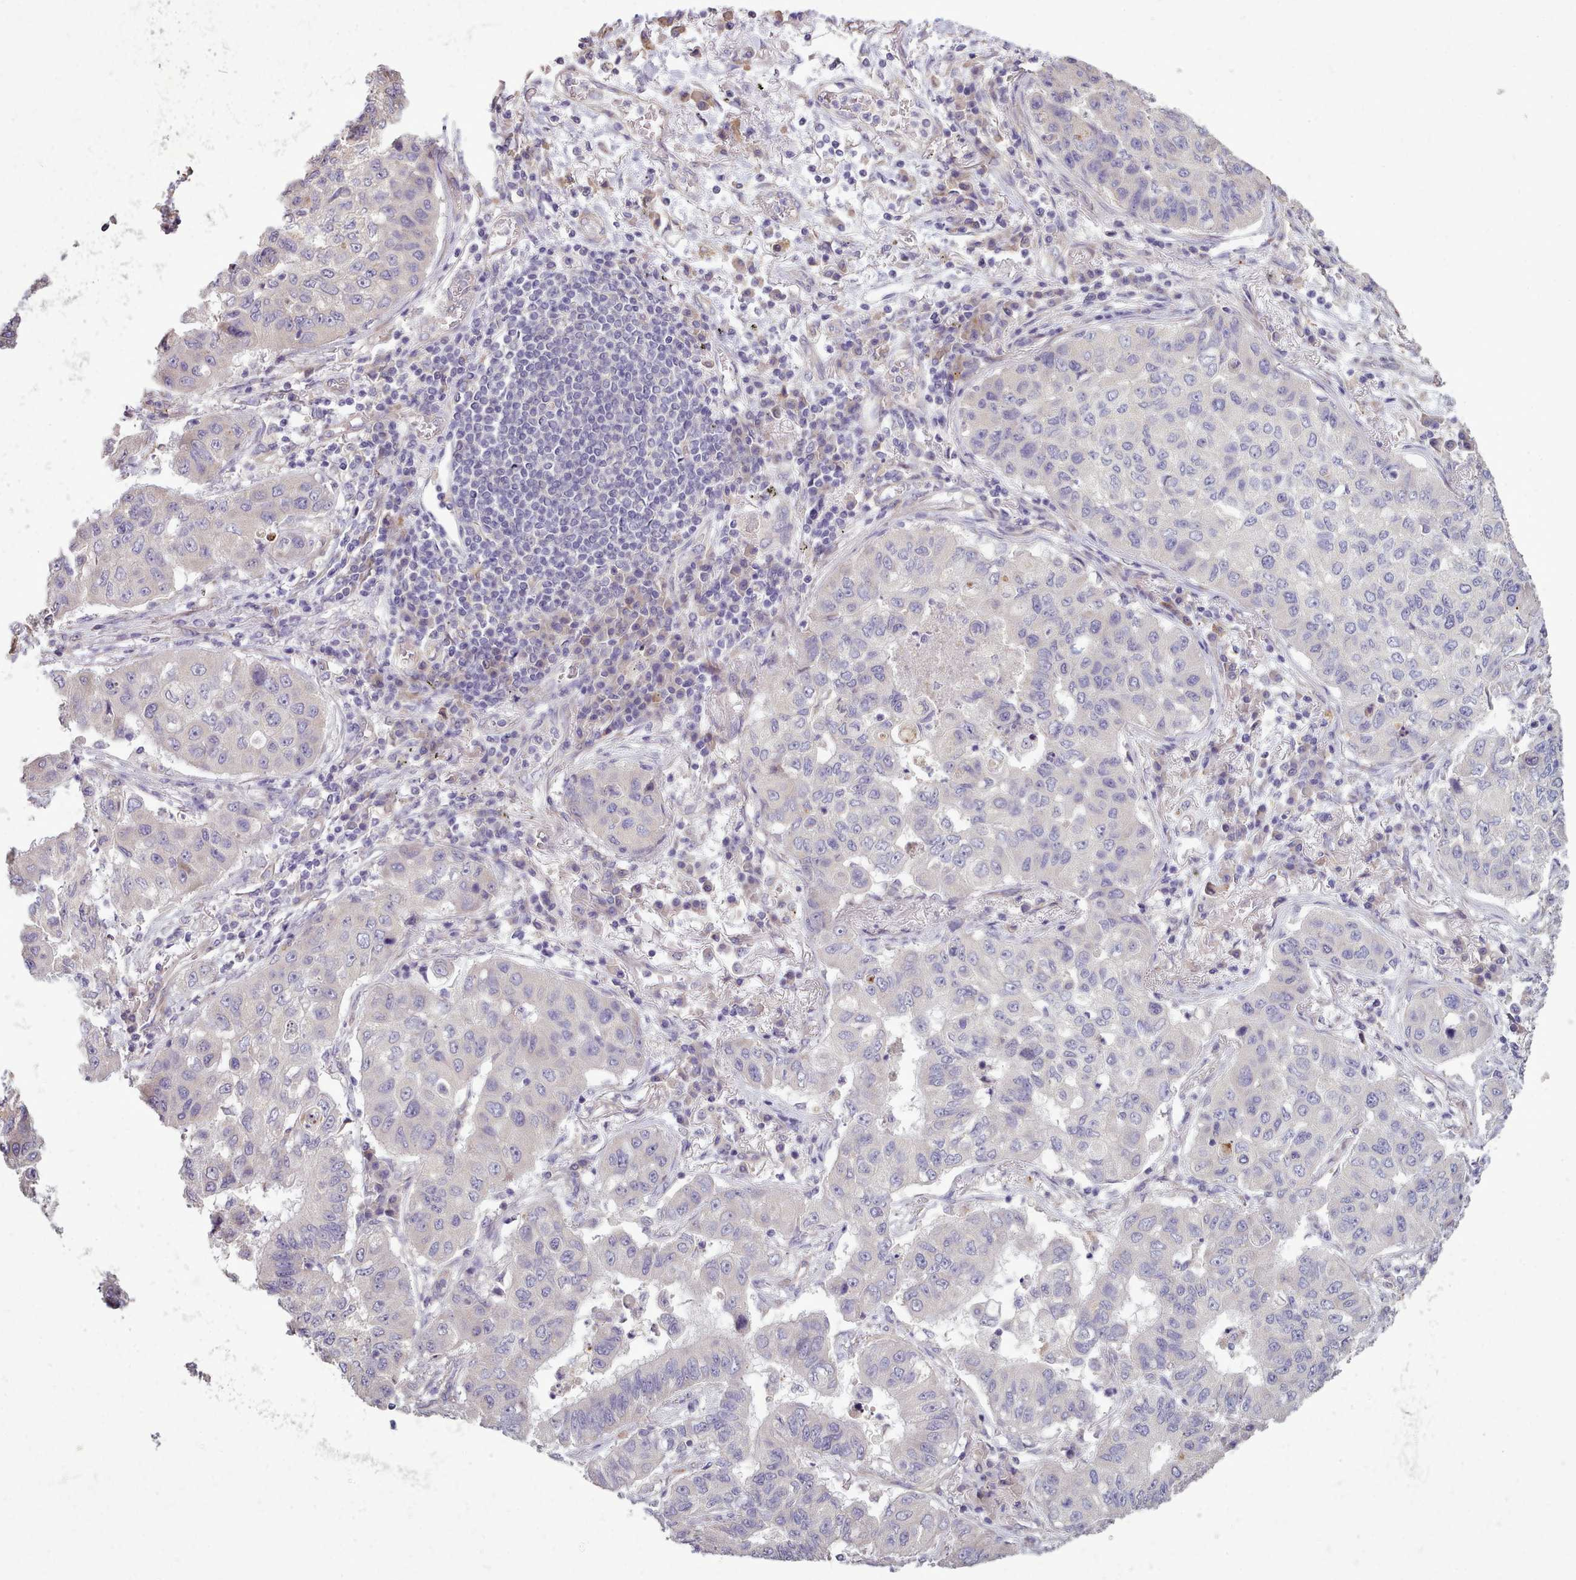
{"staining": {"intensity": "negative", "quantity": "none", "location": "none"}, "tissue": "lung cancer", "cell_type": "Tumor cells", "image_type": "cancer", "snomed": [{"axis": "morphology", "description": "Squamous cell carcinoma, NOS"}, {"axis": "topography", "description": "Lung"}], "caption": "DAB immunohistochemical staining of squamous cell carcinoma (lung) demonstrates no significant positivity in tumor cells. (Brightfield microscopy of DAB (3,3'-diaminobenzidine) immunohistochemistry at high magnification).", "gene": "DPF1", "patient": {"sex": "male", "age": 74}}